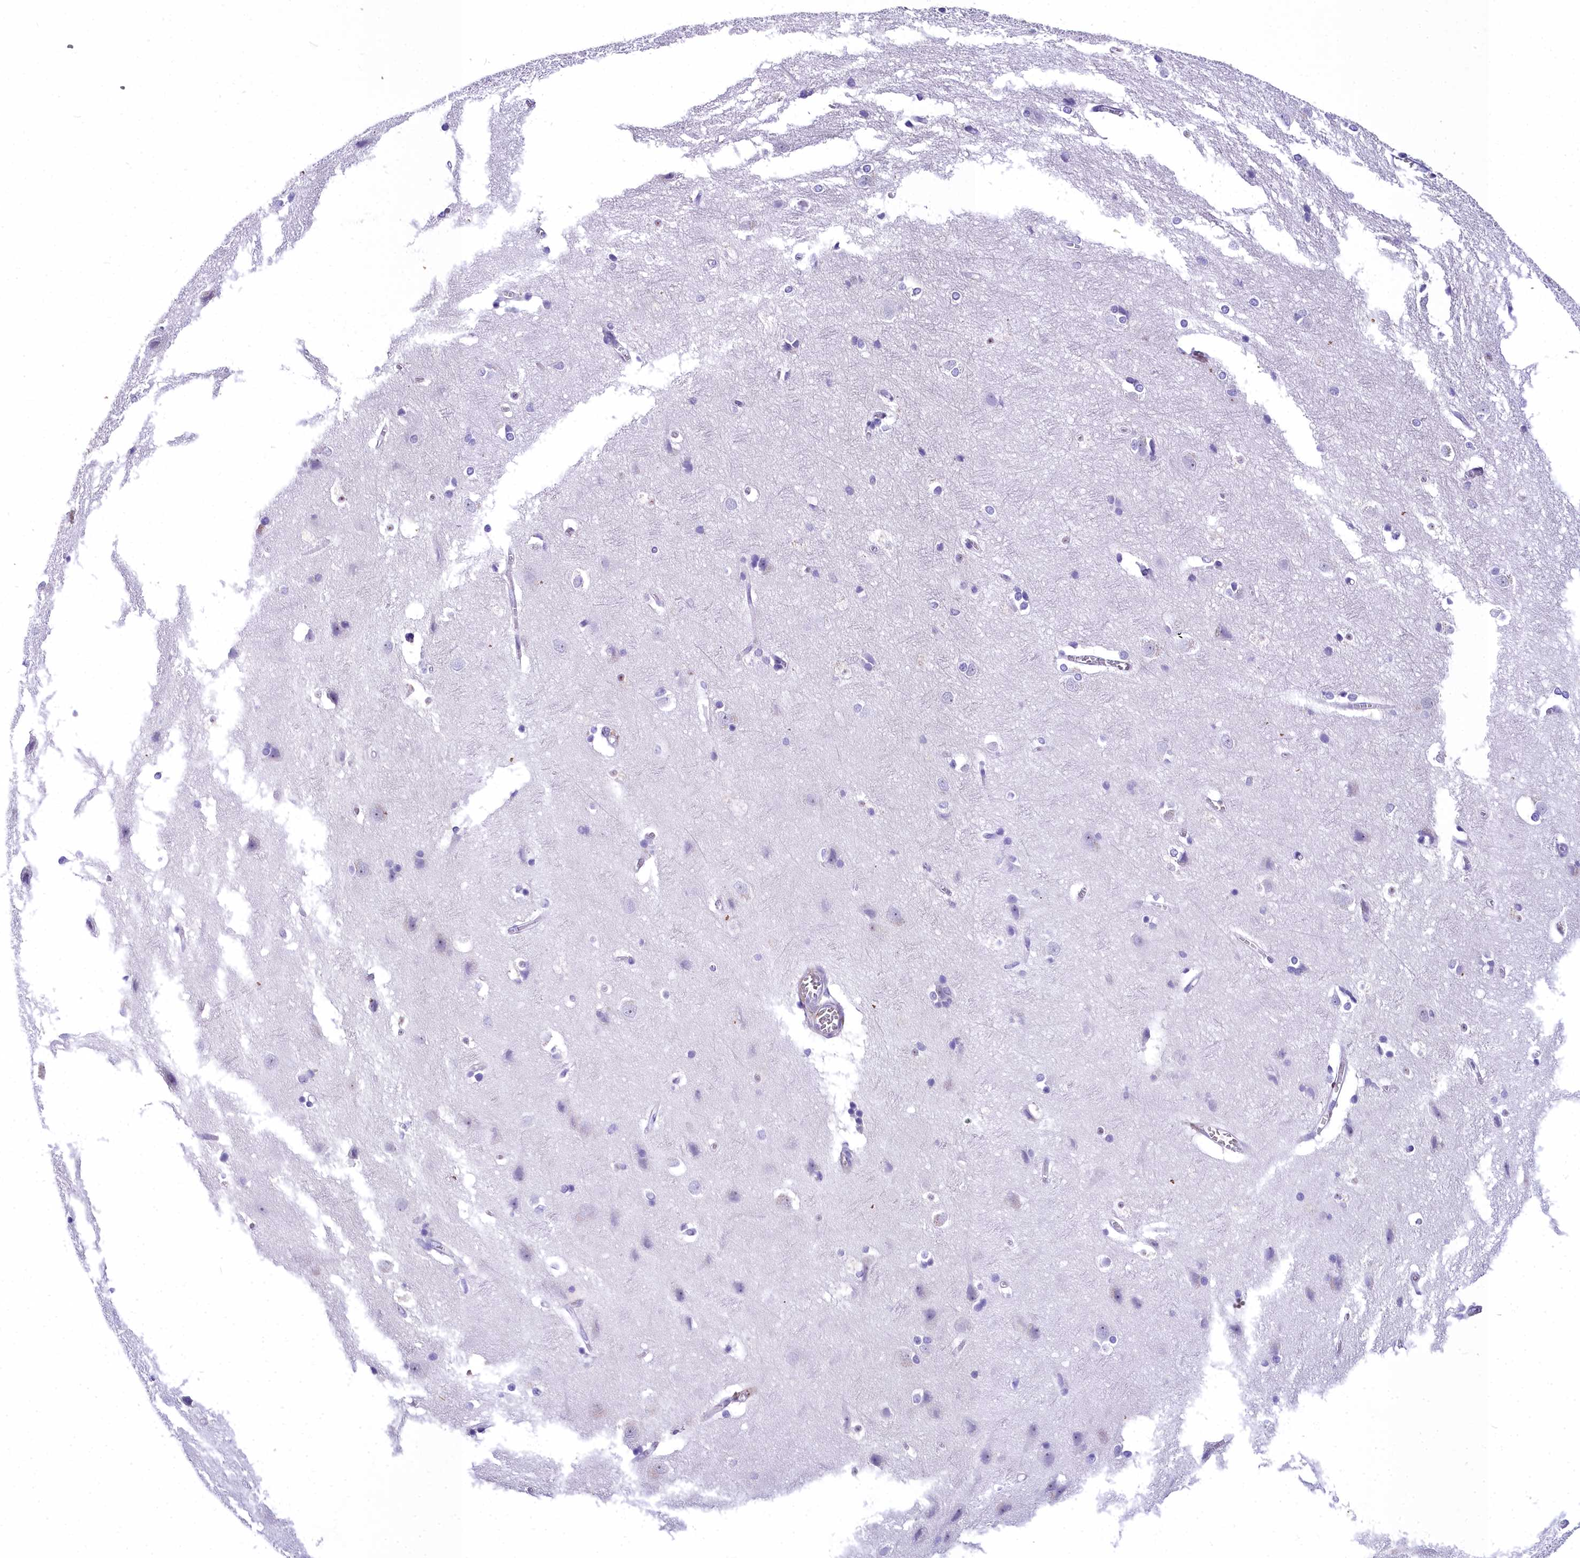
{"staining": {"intensity": "weak", "quantity": "<25%", "location": "cytoplasmic/membranous"}, "tissue": "cerebral cortex", "cell_type": "Endothelial cells", "image_type": "normal", "snomed": [{"axis": "morphology", "description": "Normal tissue, NOS"}, {"axis": "topography", "description": "Cerebral cortex"}], "caption": "IHC photomicrograph of unremarkable cerebral cortex: cerebral cortex stained with DAB (3,3'-diaminobenzidine) reveals no significant protein positivity in endothelial cells. (Brightfield microscopy of DAB (3,3'-diaminobenzidine) immunohistochemistry (IHC) at high magnification).", "gene": "TIMM22", "patient": {"sex": "male", "age": 54}}